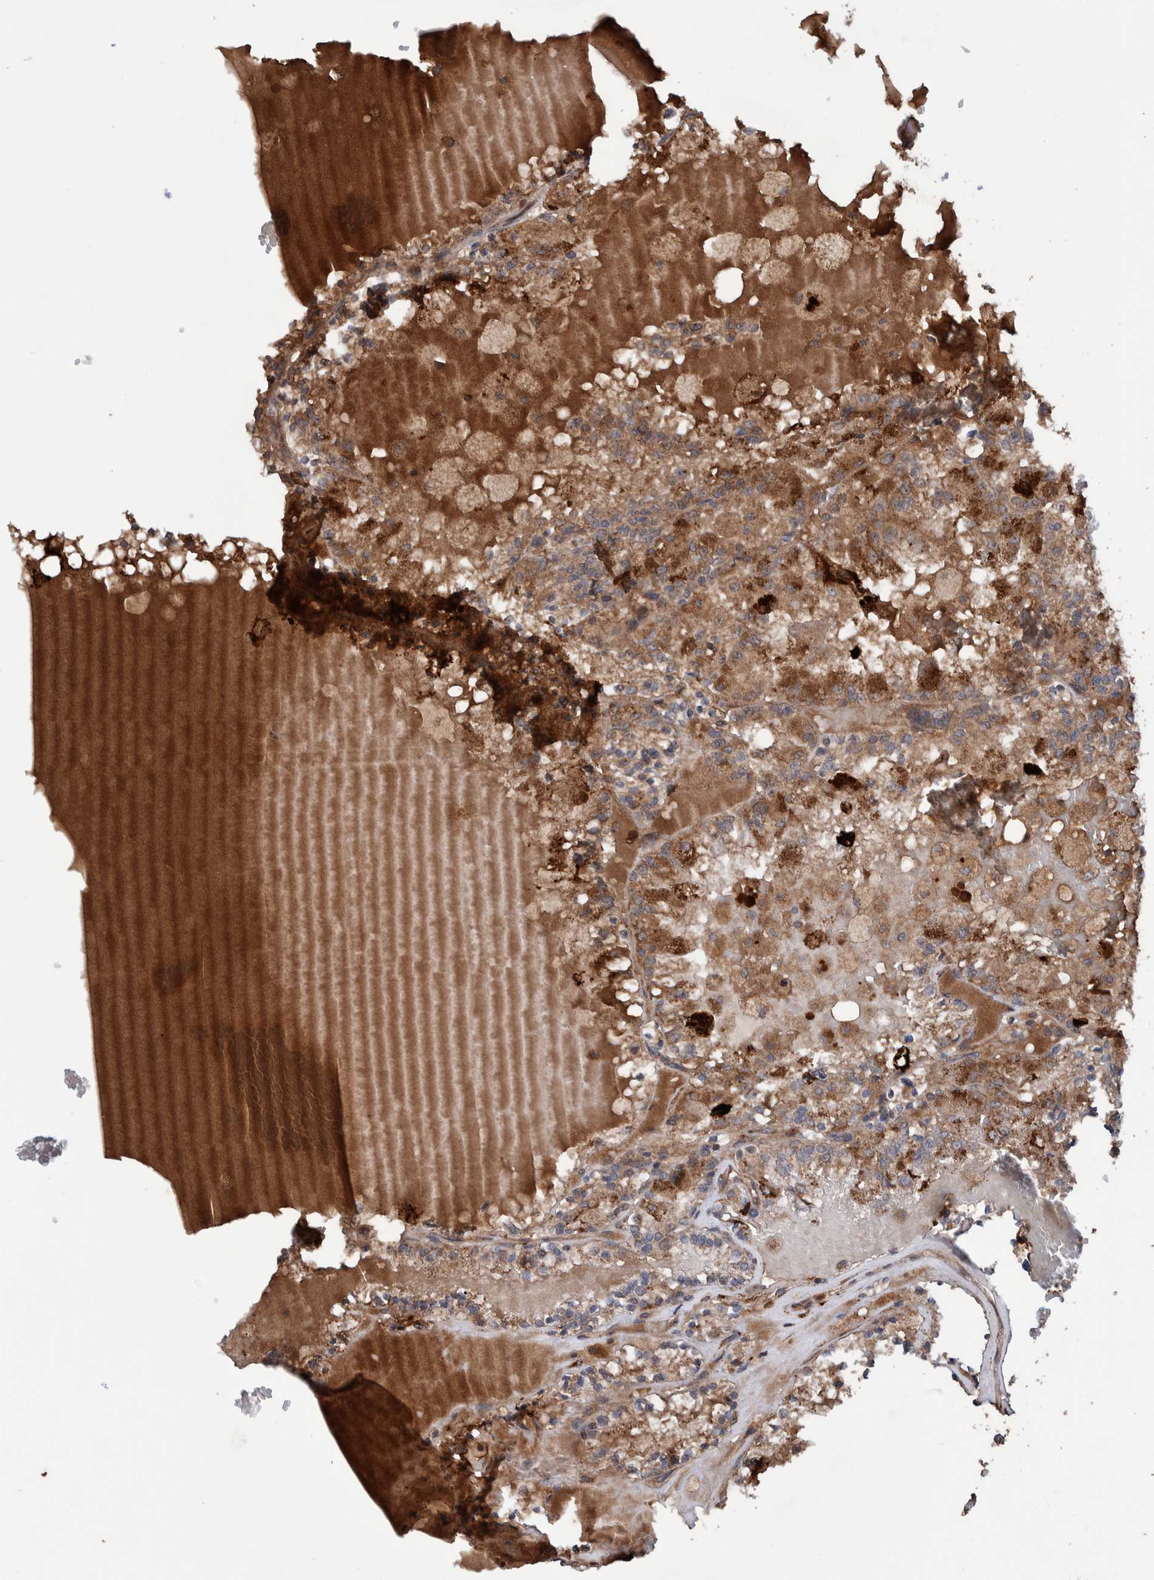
{"staining": {"intensity": "moderate", "quantity": ">75%", "location": "cytoplasmic/membranous"}, "tissue": "renal cancer", "cell_type": "Tumor cells", "image_type": "cancer", "snomed": [{"axis": "morphology", "description": "Adenocarcinoma, NOS"}, {"axis": "topography", "description": "Kidney"}], "caption": "This is a photomicrograph of IHC staining of renal adenocarcinoma, which shows moderate expression in the cytoplasmic/membranous of tumor cells.", "gene": "TRIM16", "patient": {"sex": "female", "age": 56}}